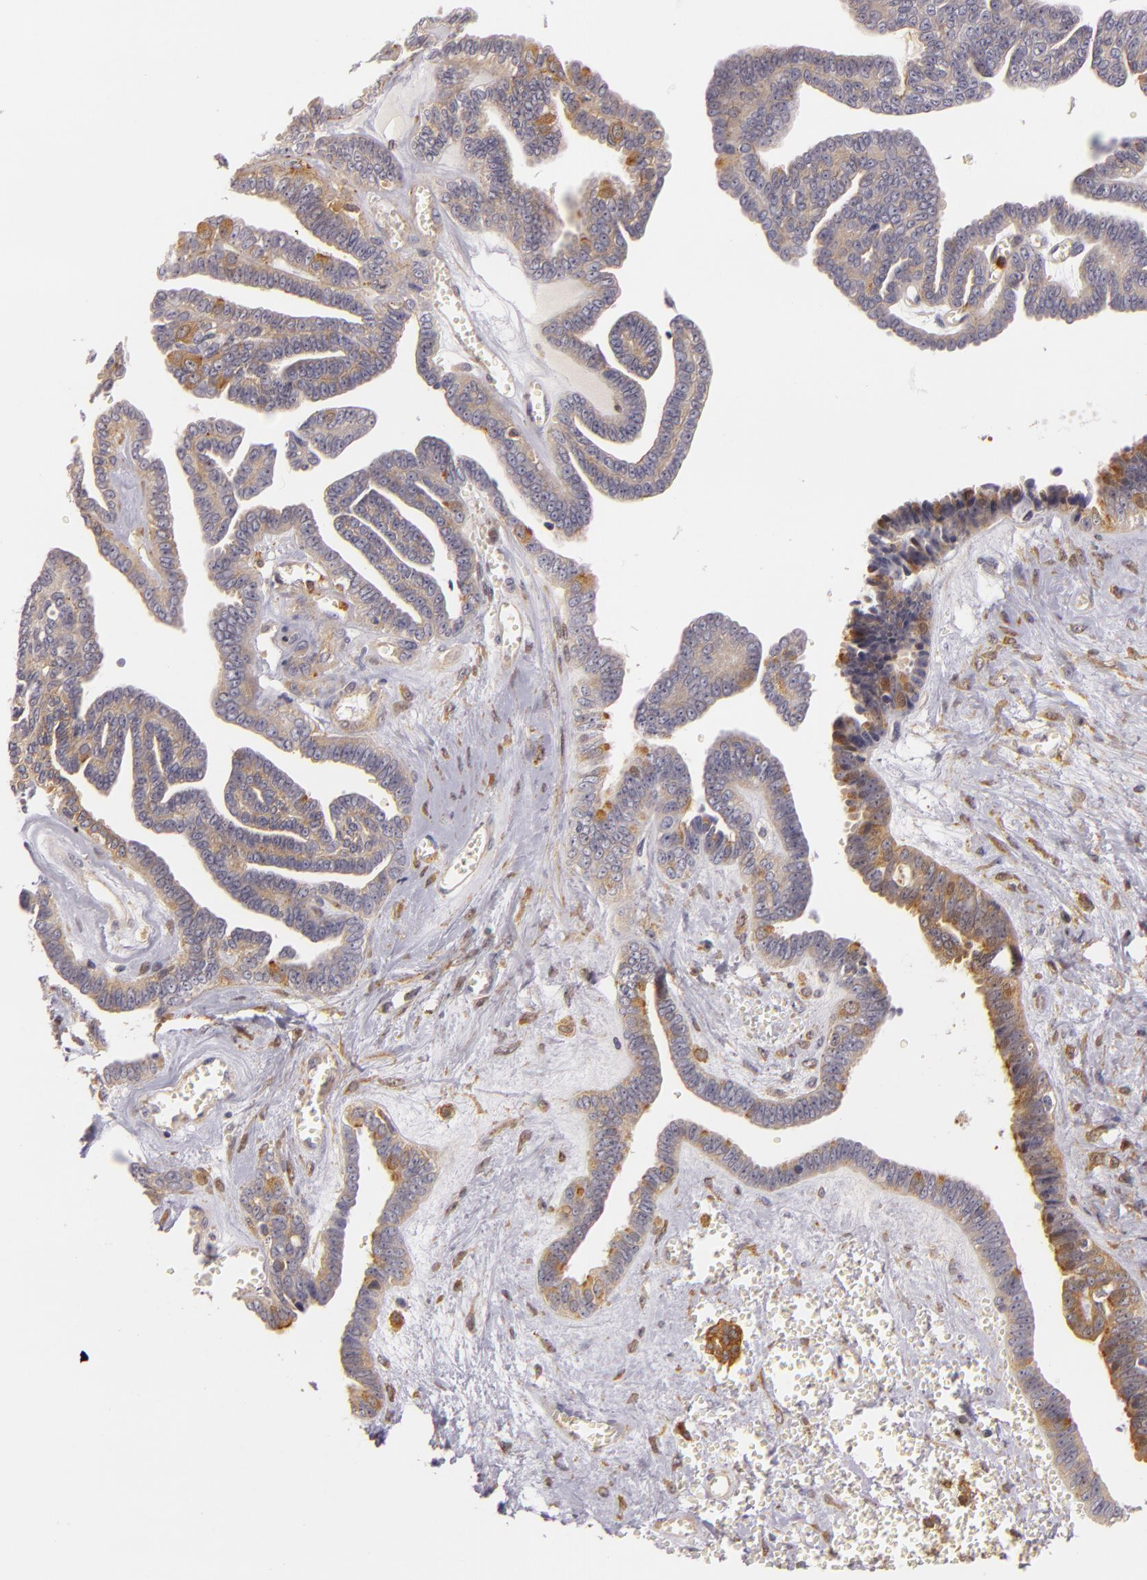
{"staining": {"intensity": "weak", "quantity": ">75%", "location": "cytoplasmic/membranous"}, "tissue": "ovarian cancer", "cell_type": "Tumor cells", "image_type": "cancer", "snomed": [{"axis": "morphology", "description": "Cystadenocarcinoma, serous, NOS"}, {"axis": "topography", "description": "Ovary"}], "caption": "DAB (3,3'-diaminobenzidine) immunohistochemical staining of ovarian serous cystadenocarcinoma demonstrates weak cytoplasmic/membranous protein positivity in about >75% of tumor cells.", "gene": "TOM1", "patient": {"sex": "female", "age": 71}}